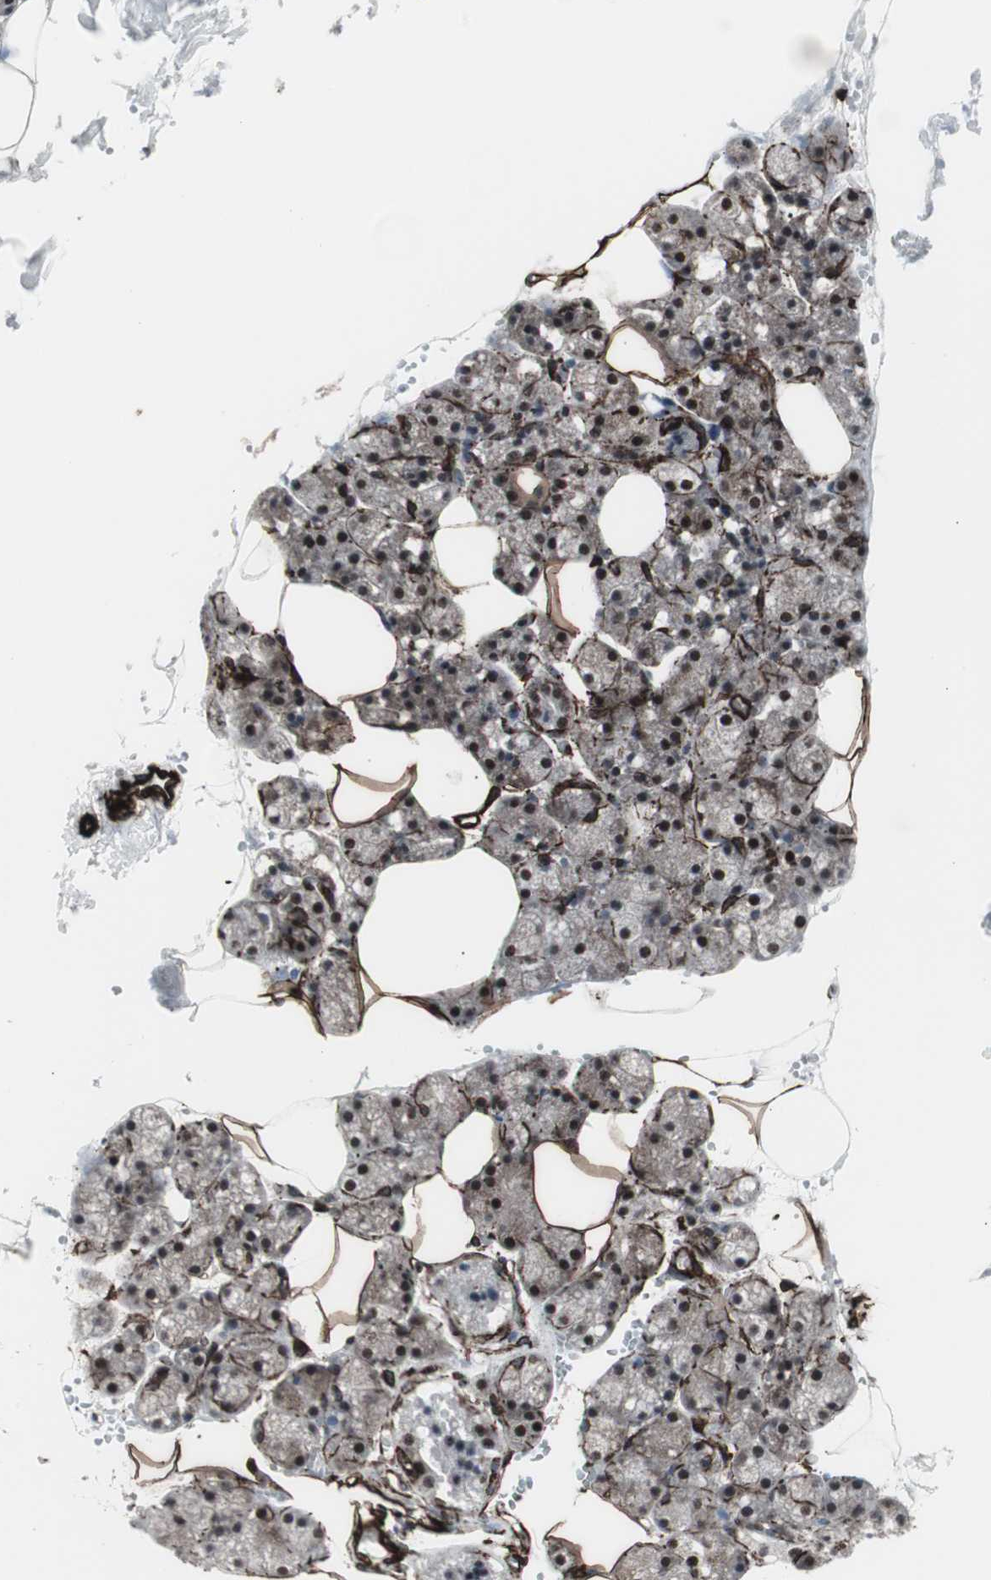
{"staining": {"intensity": "moderate", "quantity": "25%-75%", "location": "cytoplasmic/membranous,nuclear"}, "tissue": "salivary gland", "cell_type": "Glandular cells", "image_type": "normal", "snomed": [{"axis": "morphology", "description": "Normal tissue, NOS"}, {"axis": "topography", "description": "Salivary gland"}], "caption": "Immunohistochemistry (IHC) (DAB) staining of benign salivary gland shows moderate cytoplasmic/membranous,nuclear protein staining in approximately 25%-75% of glandular cells.", "gene": "PDGFA", "patient": {"sex": "male", "age": 62}}